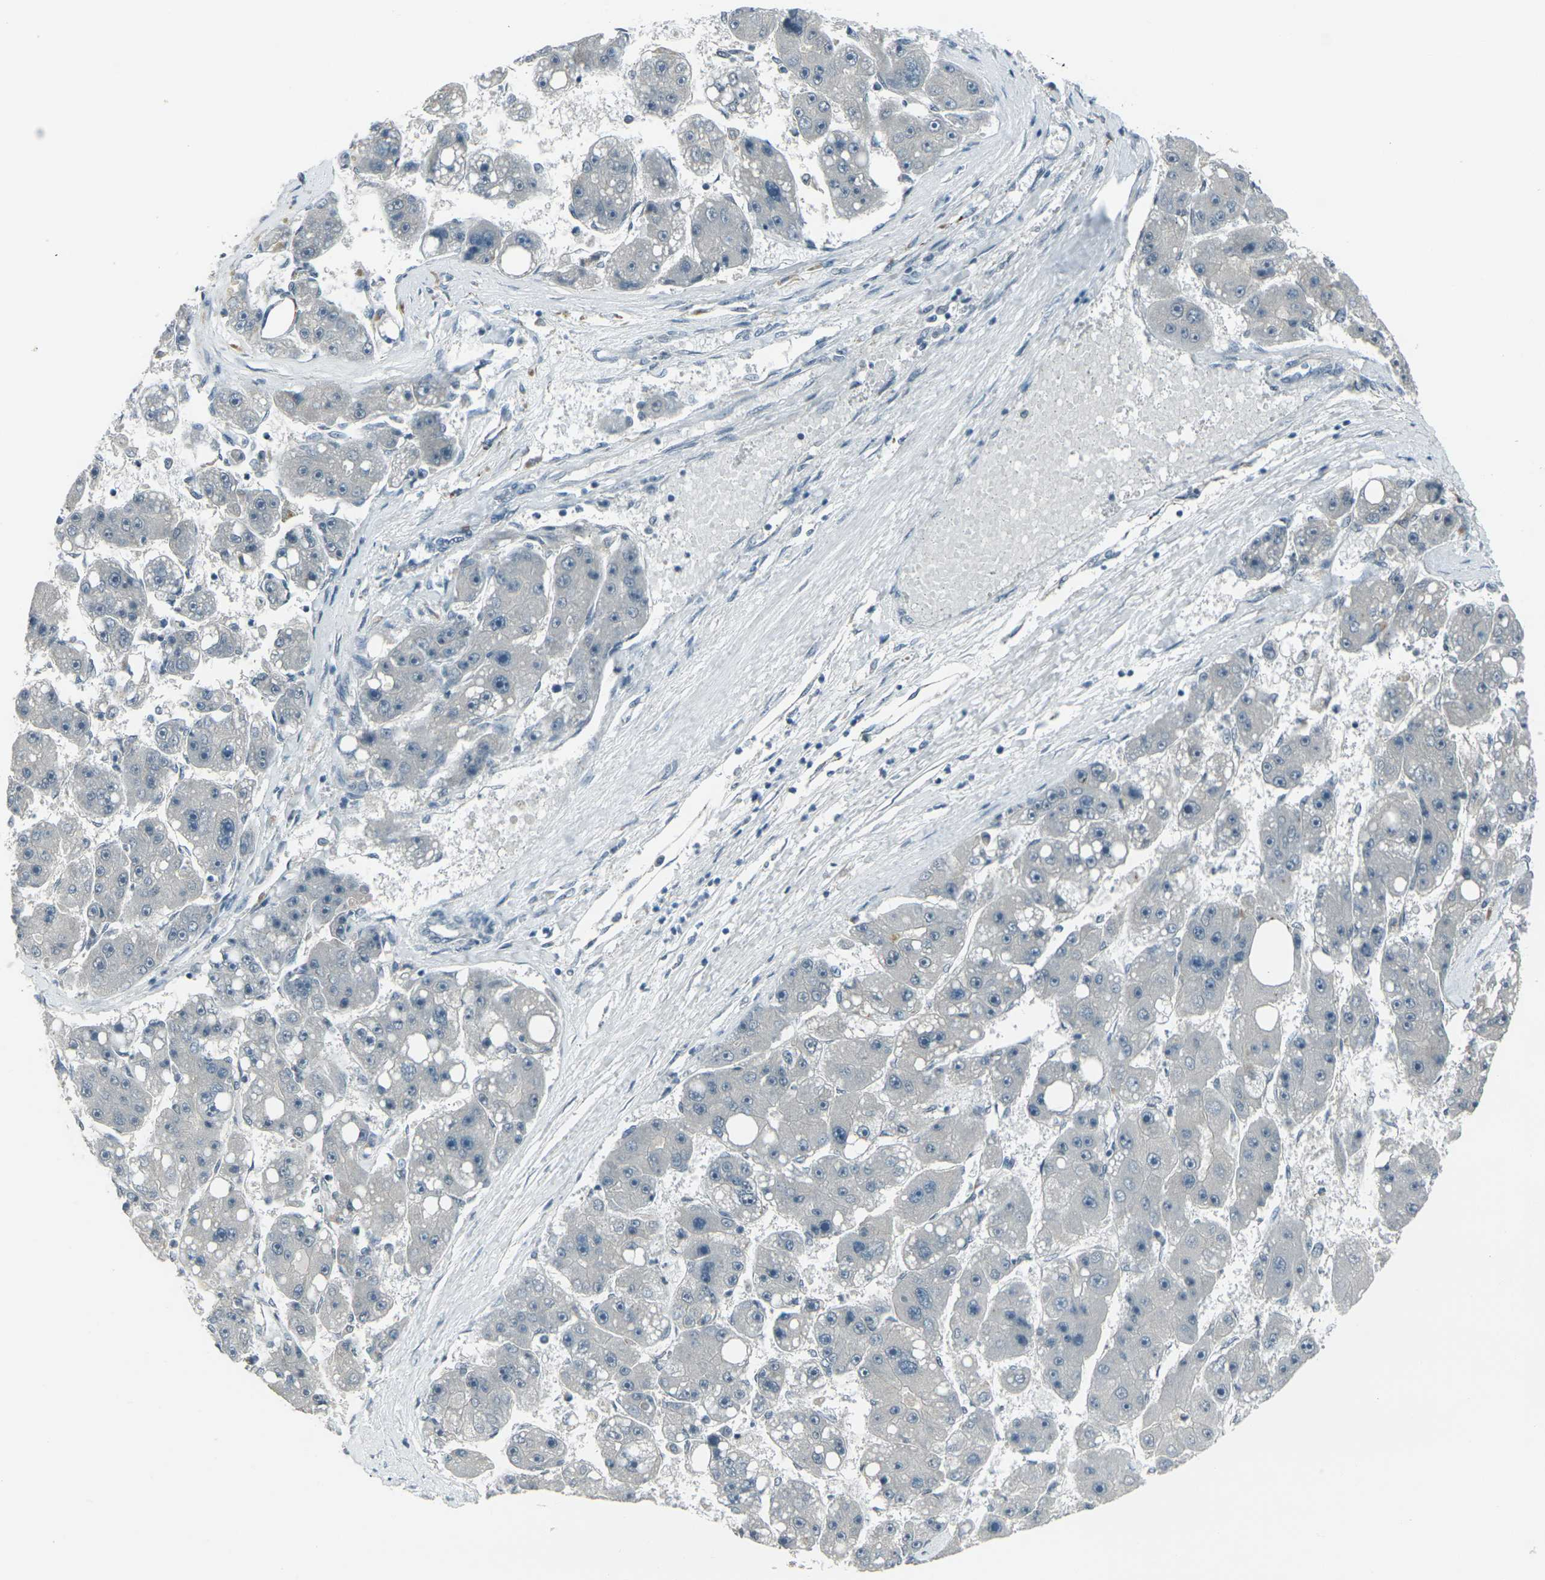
{"staining": {"intensity": "negative", "quantity": "none", "location": "none"}, "tissue": "liver cancer", "cell_type": "Tumor cells", "image_type": "cancer", "snomed": [{"axis": "morphology", "description": "Carcinoma, Hepatocellular, NOS"}, {"axis": "topography", "description": "Liver"}], "caption": "High magnification brightfield microscopy of liver cancer stained with DAB (brown) and counterstained with hematoxylin (blue): tumor cells show no significant staining.", "gene": "GPR19", "patient": {"sex": "female", "age": 61}}